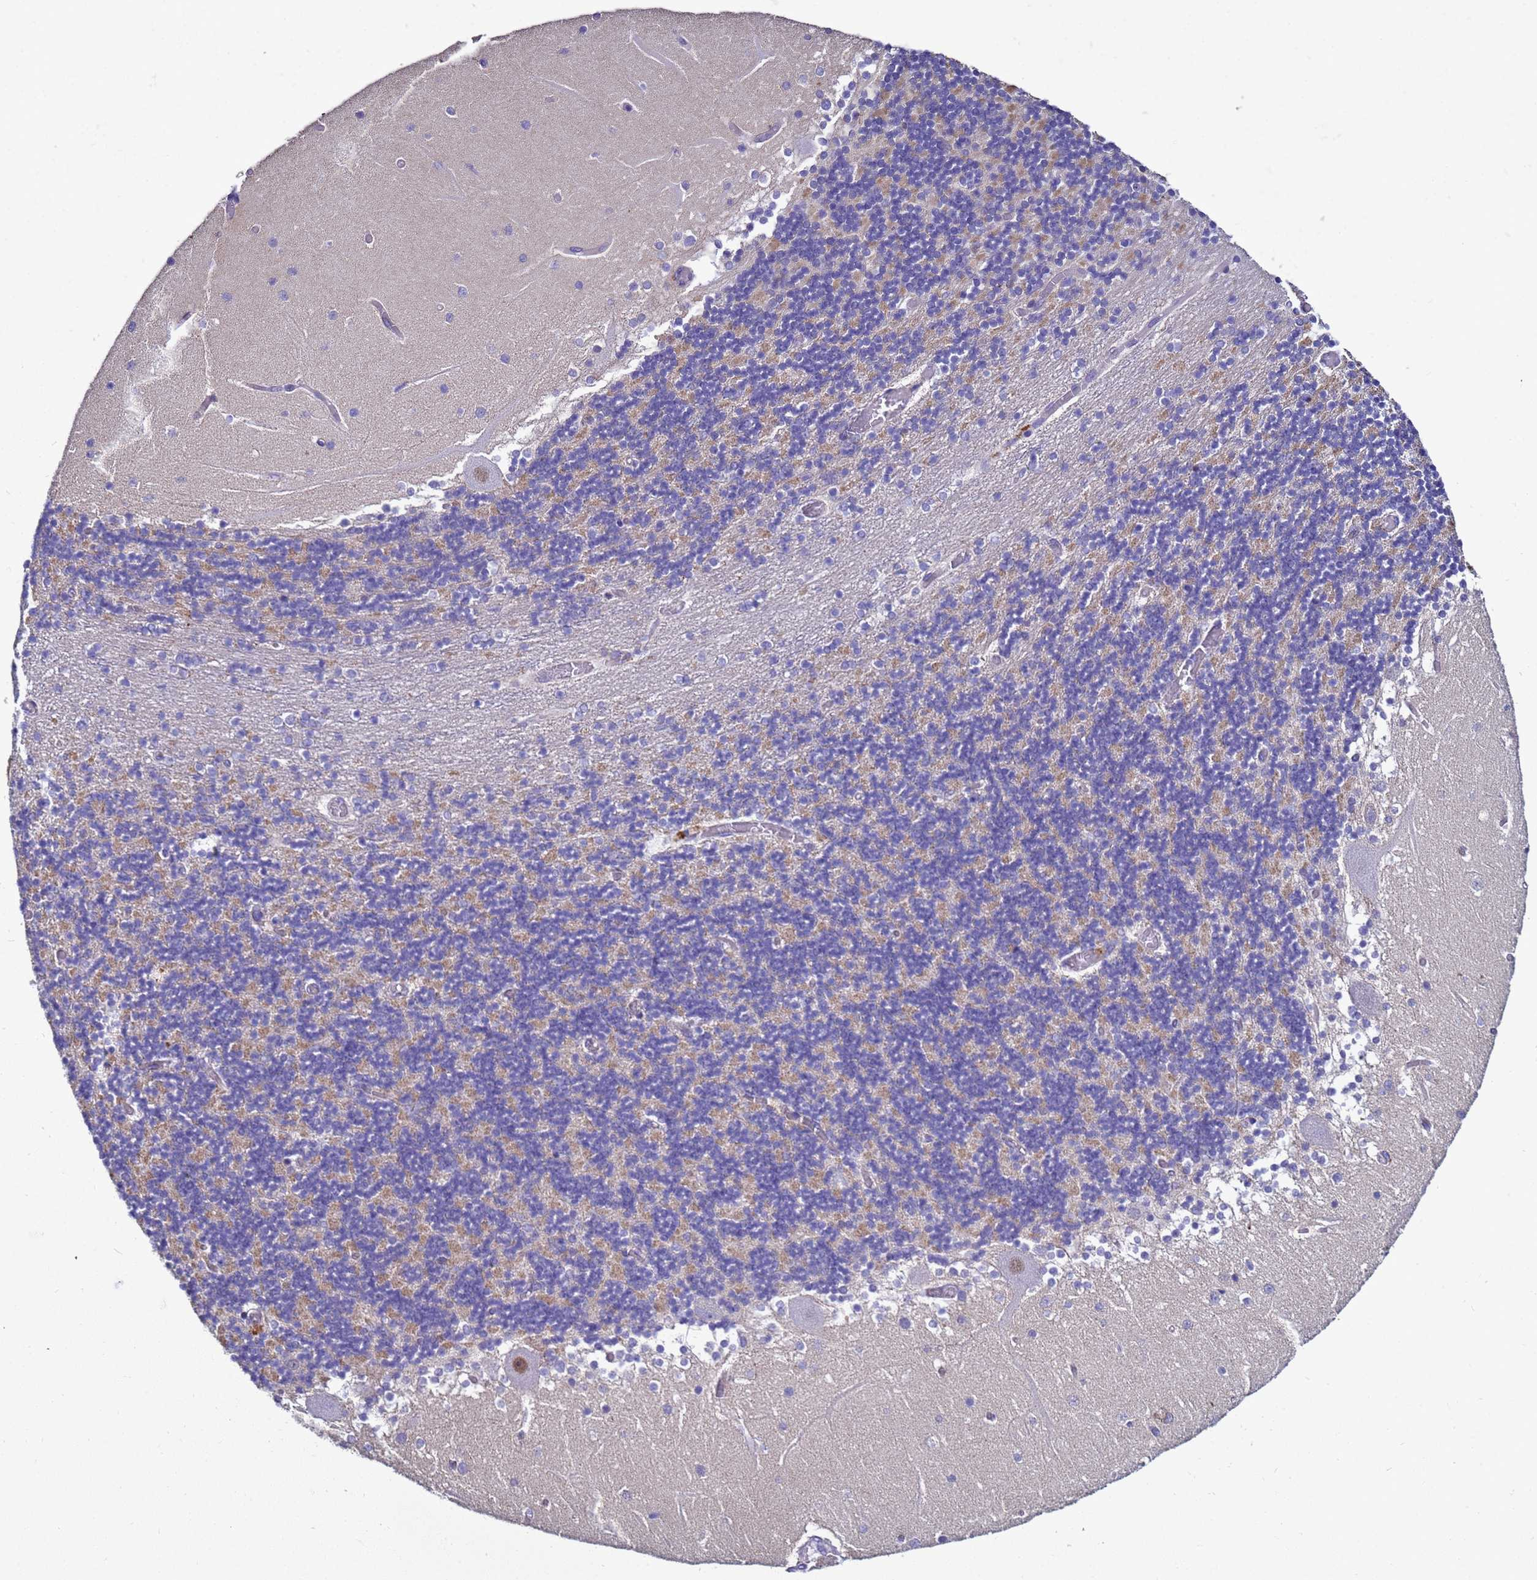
{"staining": {"intensity": "negative", "quantity": "none", "location": "none"}, "tissue": "cerebellum", "cell_type": "Cells in granular layer", "image_type": "normal", "snomed": [{"axis": "morphology", "description": "Normal tissue, NOS"}, {"axis": "topography", "description": "Cerebellum"}], "caption": "High magnification brightfield microscopy of normal cerebellum stained with DAB (3,3'-diaminobenzidine) (brown) and counterstained with hematoxylin (blue): cells in granular layer show no significant expression.", "gene": "NAT1", "patient": {"sex": "female", "age": 28}}